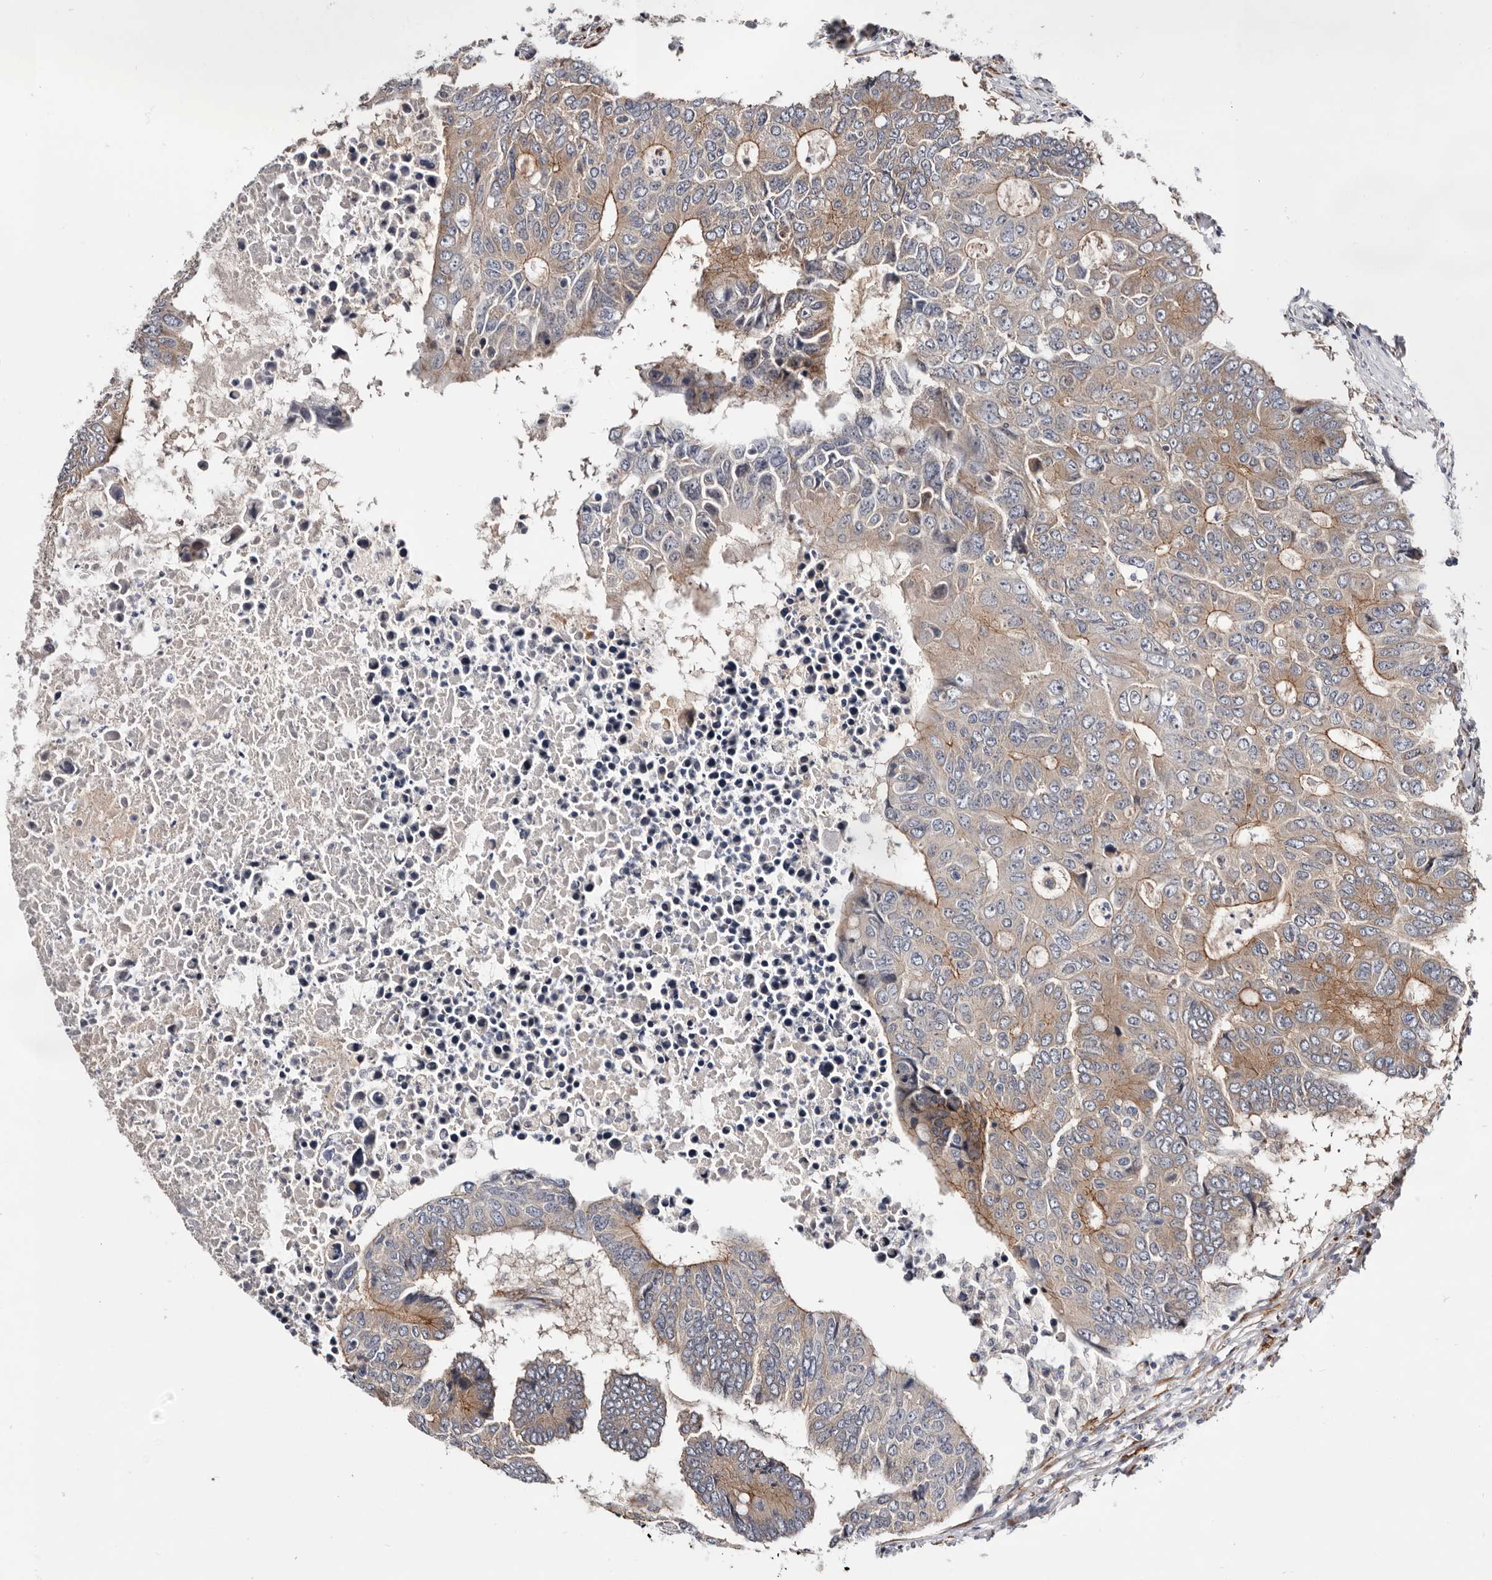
{"staining": {"intensity": "moderate", "quantity": "<25%", "location": "cytoplasmic/membranous"}, "tissue": "colorectal cancer", "cell_type": "Tumor cells", "image_type": "cancer", "snomed": [{"axis": "morphology", "description": "Adenocarcinoma, NOS"}, {"axis": "topography", "description": "Colon"}], "caption": "Protein staining reveals moderate cytoplasmic/membranous expression in about <25% of tumor cells in adenocarcinoma (colorectal).", "gene": "USH1C", "patient": {"sex": "male", "age": 87}}